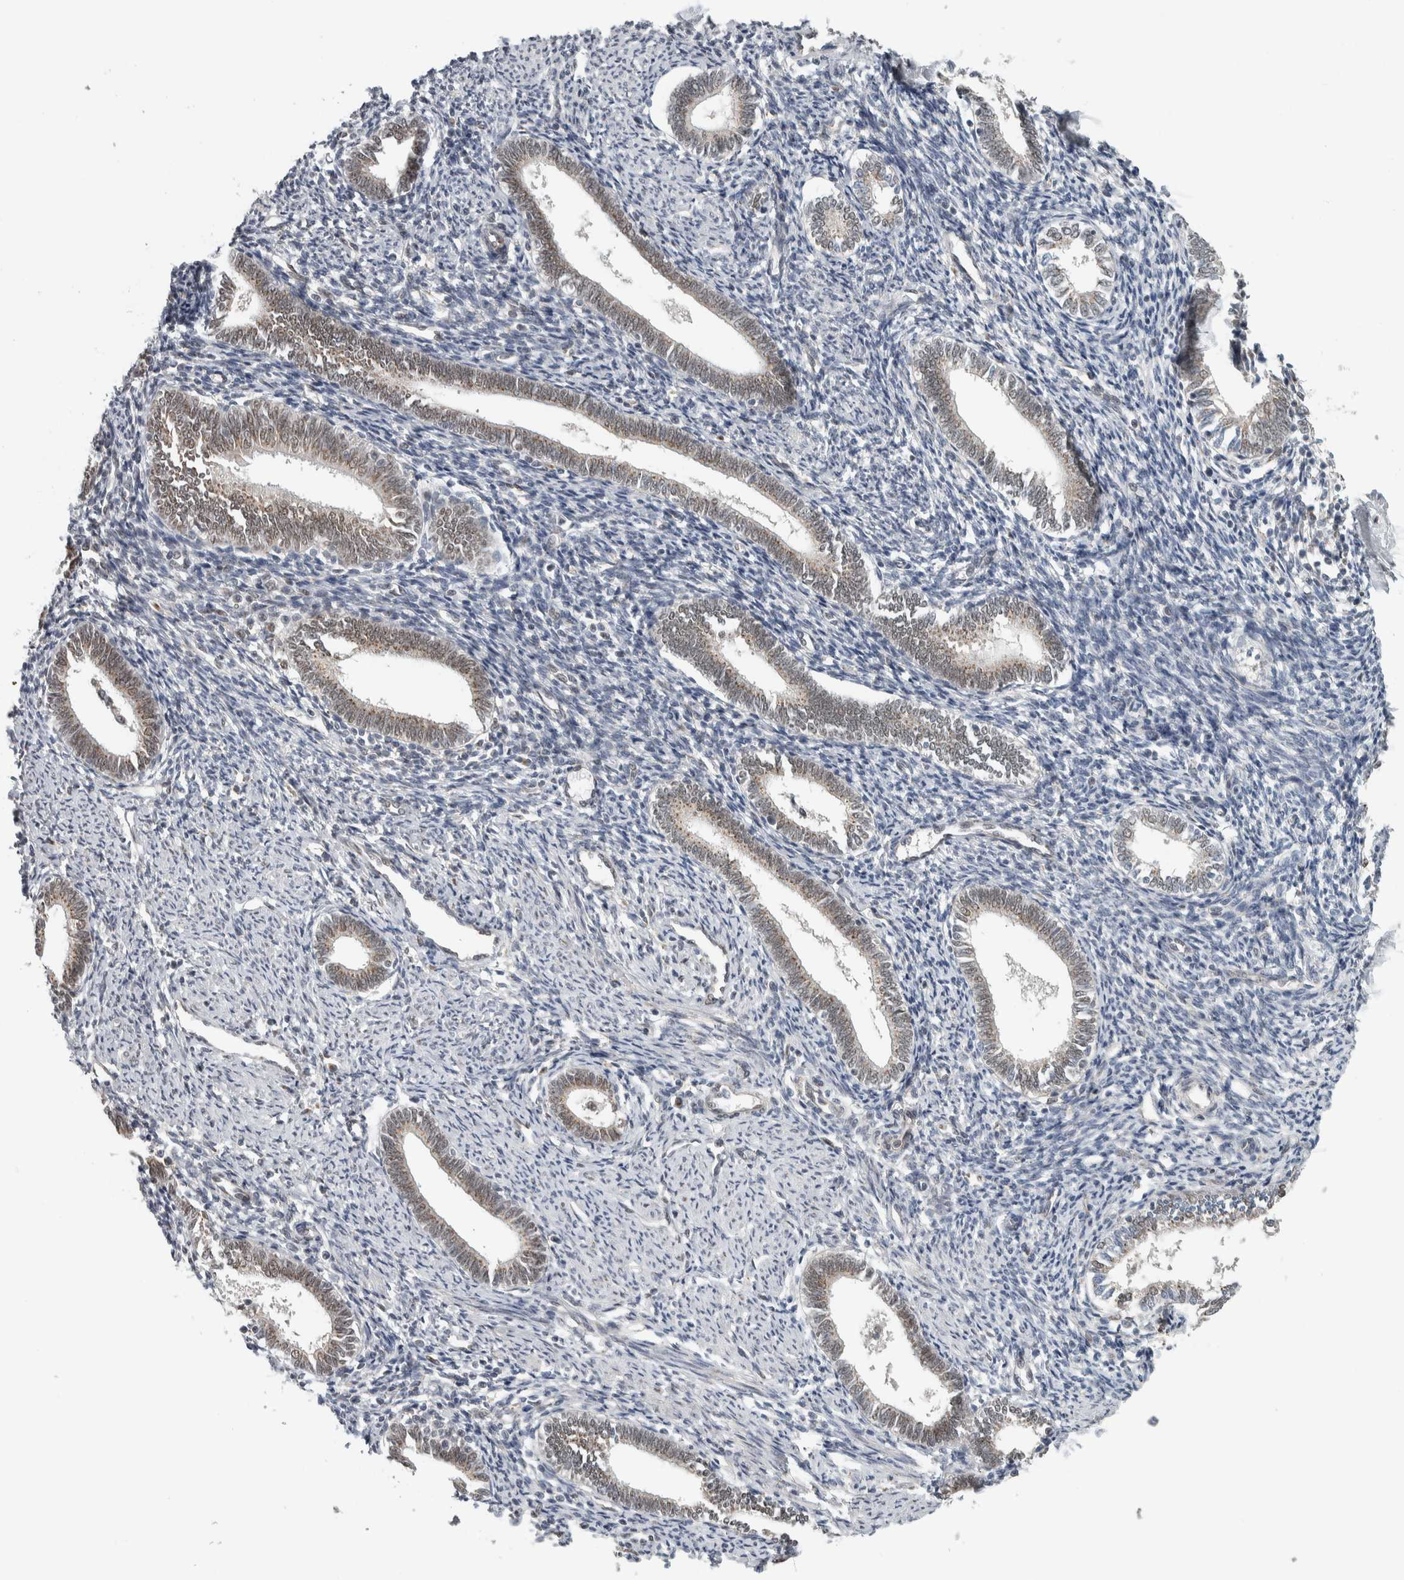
{"staining": {"intensity": "weak", "quantity": "<25%", "location": "nuclear"}, "tissue": "endometrium", "cell_type": "Cells in endometrial stroma", "image_type": "normal", "snomed": [{"axis": "morphology", "description": "Normal tissue, NOS"}, {"axis": "topography", "description": "Endometrium"}], "caption": "The IHC image has no significant positivity in cells in endometrial stroma of endometrium.", "gene": "ZMYND8", "patient": {"sex": "female", "age": 41}}